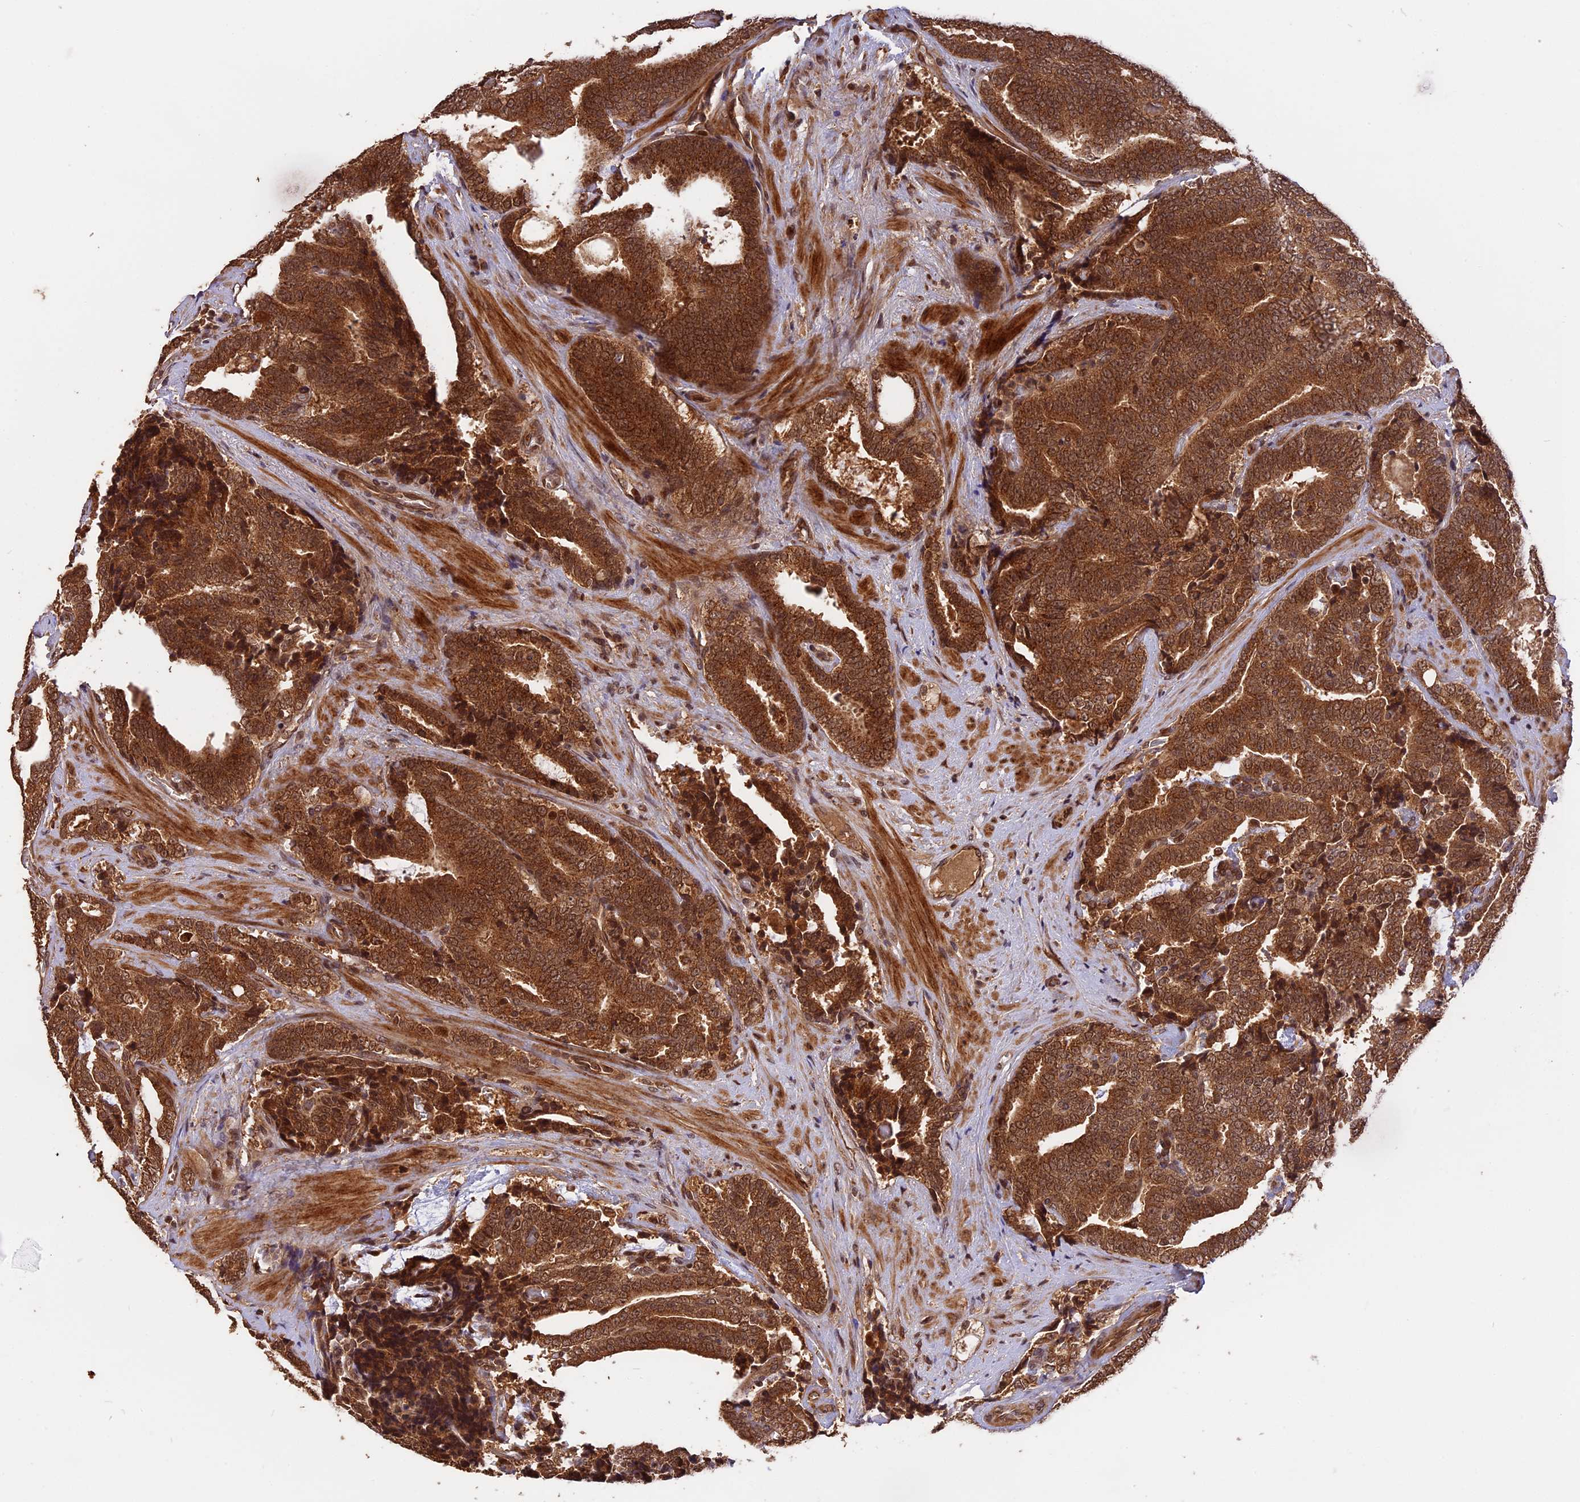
{"staining": {"intensity": "strong", "quantity": ">75%", "location": "cytoplasmic/membranous,nuclear"}, "tissue": "prostate cancer", "cell_type": "Tumor cells", "image_type": "cancer", "snomed": [{"axis": "morphology", "description": "Adenocarcinoma, High grade"}, {"axis": "topography", "description": "Prostate and seminal vesicle, NOS"}], "caption": "Prostate cancer (adenocarcinoma (high-grade)) stained with DAB IHC displays high levels of strong cytoplasmic/membranous and nuclear positivity in about >75% of tumor cells. (brown staining indicates protein expression, while blue staining denotes nuclei).", "gene": "ESCO1", "patient": {"sex": "male", "age": 67}}